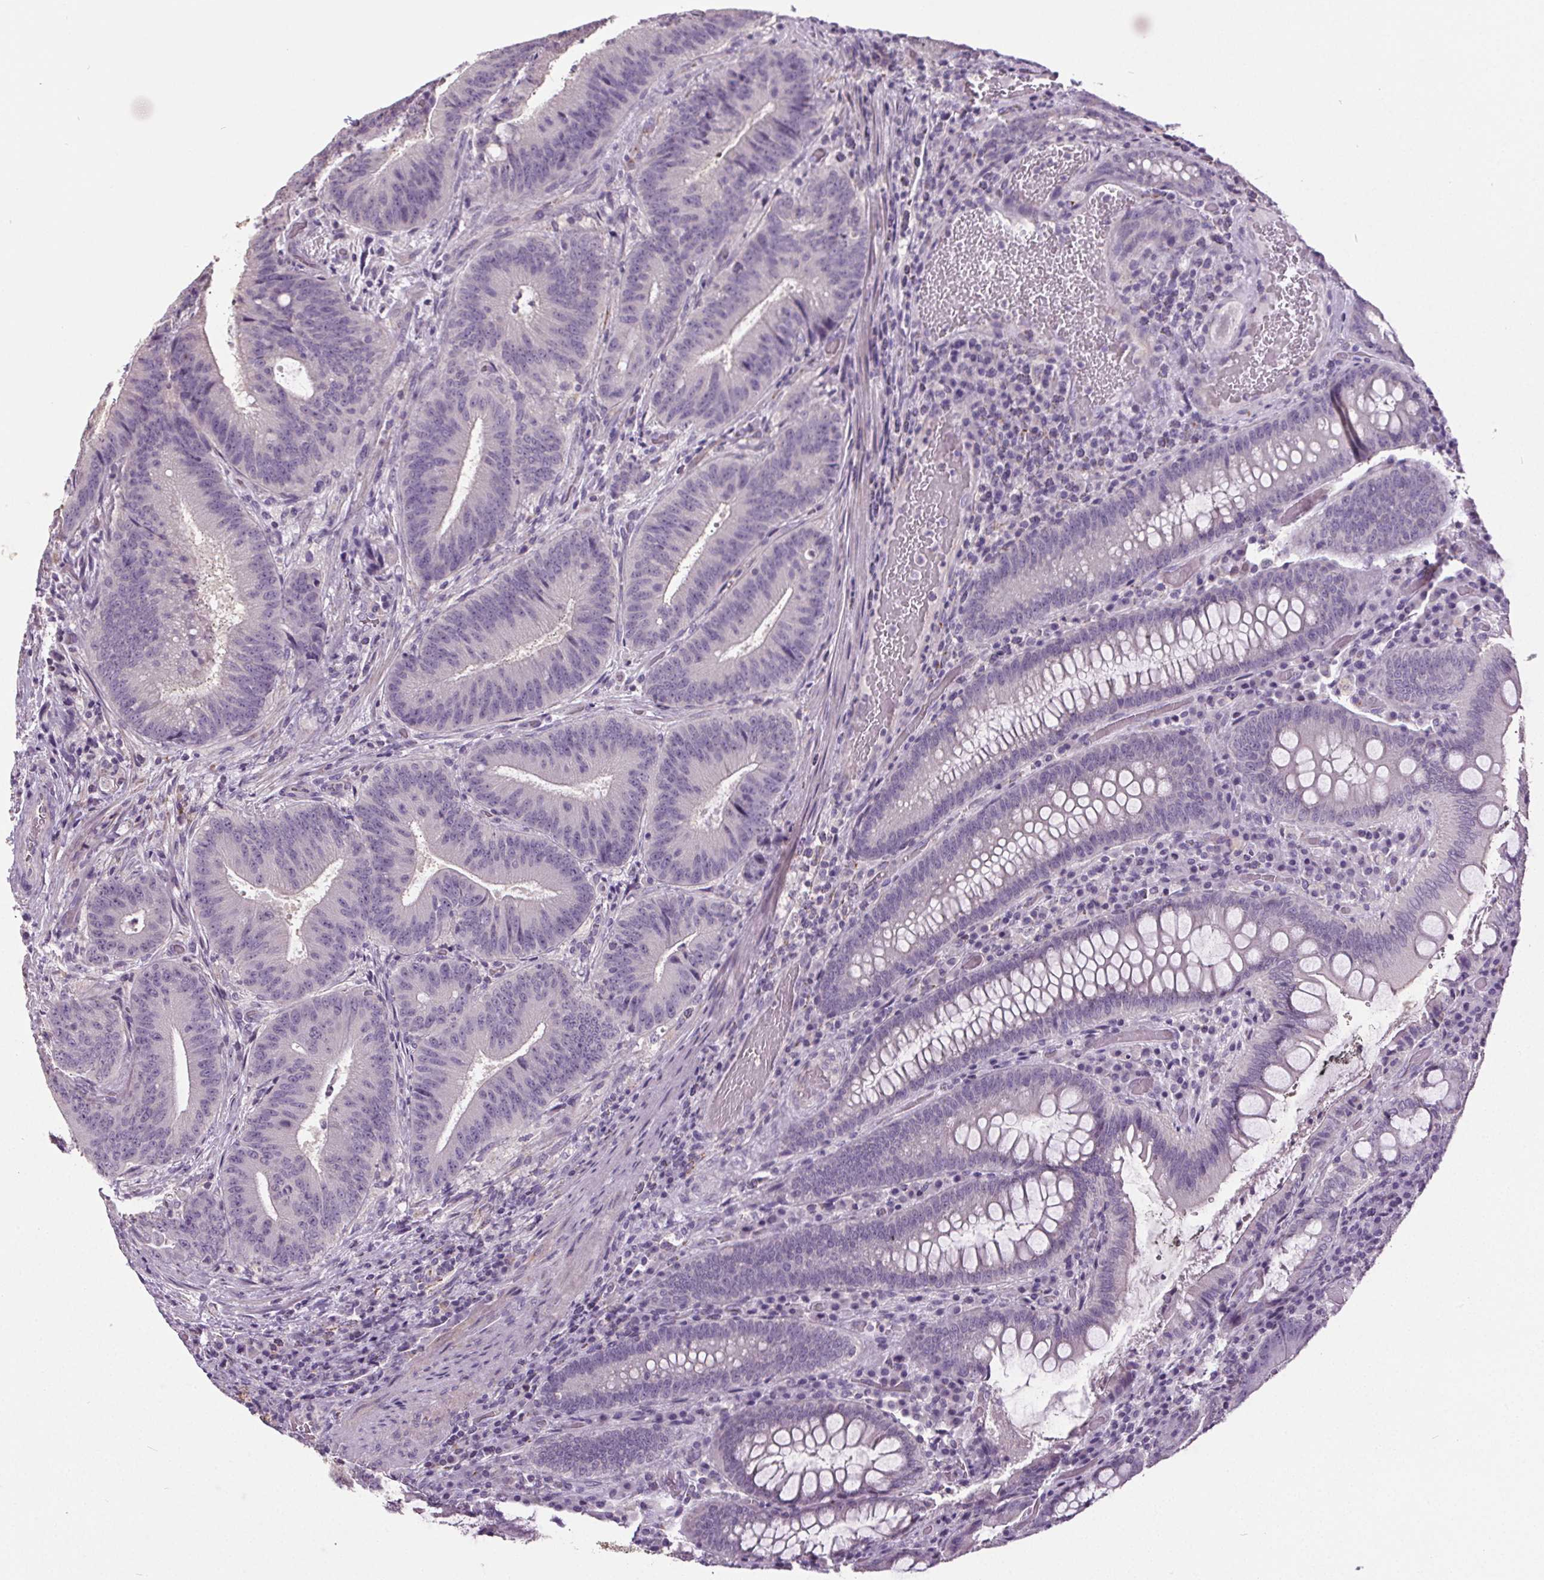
{"staining": {"intensity": "negative", "quantity": "none", "location": "none"}, "tissue": "colorectal cancer", "cell_type": "Tumor cells", "image_type": "cancer", "snomed": [{"axis": "morphology", "description": "Adenocarcinoma, NOS"}, {"axis": "topography", "description": "Colon"}], "caption": "Histopathology image shows no protein staining in tumor cells of adenocarcinoma (colorectal) tissue. Brightfield microscopy of immunohistochemistry (IHC) stained with DAB (3,3'-diaminobenzidine) (brown) and hematoxylin (blue), captured at high magnification.", "gene": "GPIHBP1", "patient": {"sex": "female", "age": 43}}